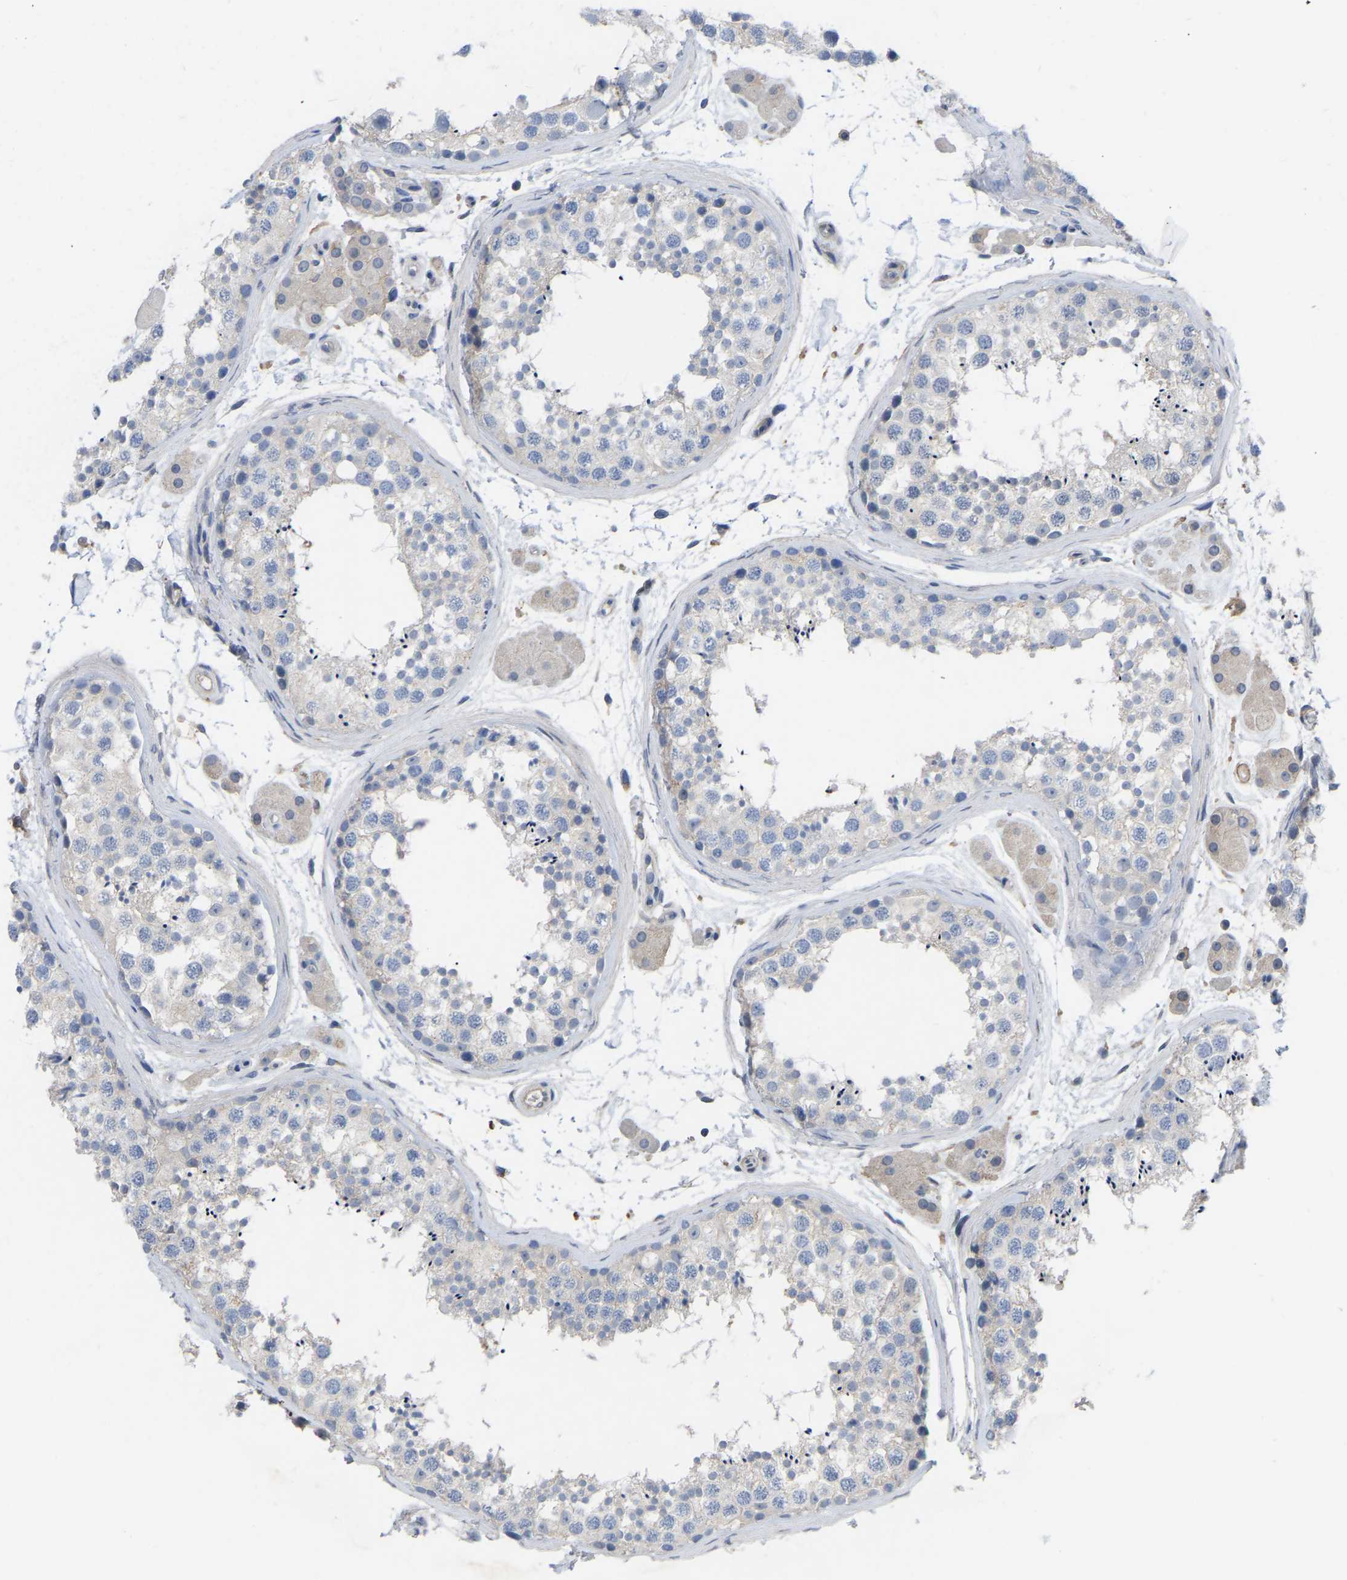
{"staining": {"intensity": "weak", "quantity": "25%-75%", "location": "cytoplasmic/membranous"}, "tissue": "testis", "cell_type": "Cells in seminiferous ducts", "image_type": "normal", "snomed": [{"axis": "morphology", "description": "Normal tissue, NOS"}, {"axis": "topography", "description": "Testis"}], "caption": "This photomicrograph displays IHC staining of normal human testis, with low weak cytoplasmic/membranous staining in about 25%-75% of cells in seminiferous ducts.", "gene": "ZNF449", "patient": {"sex": "male", "age": 56}}